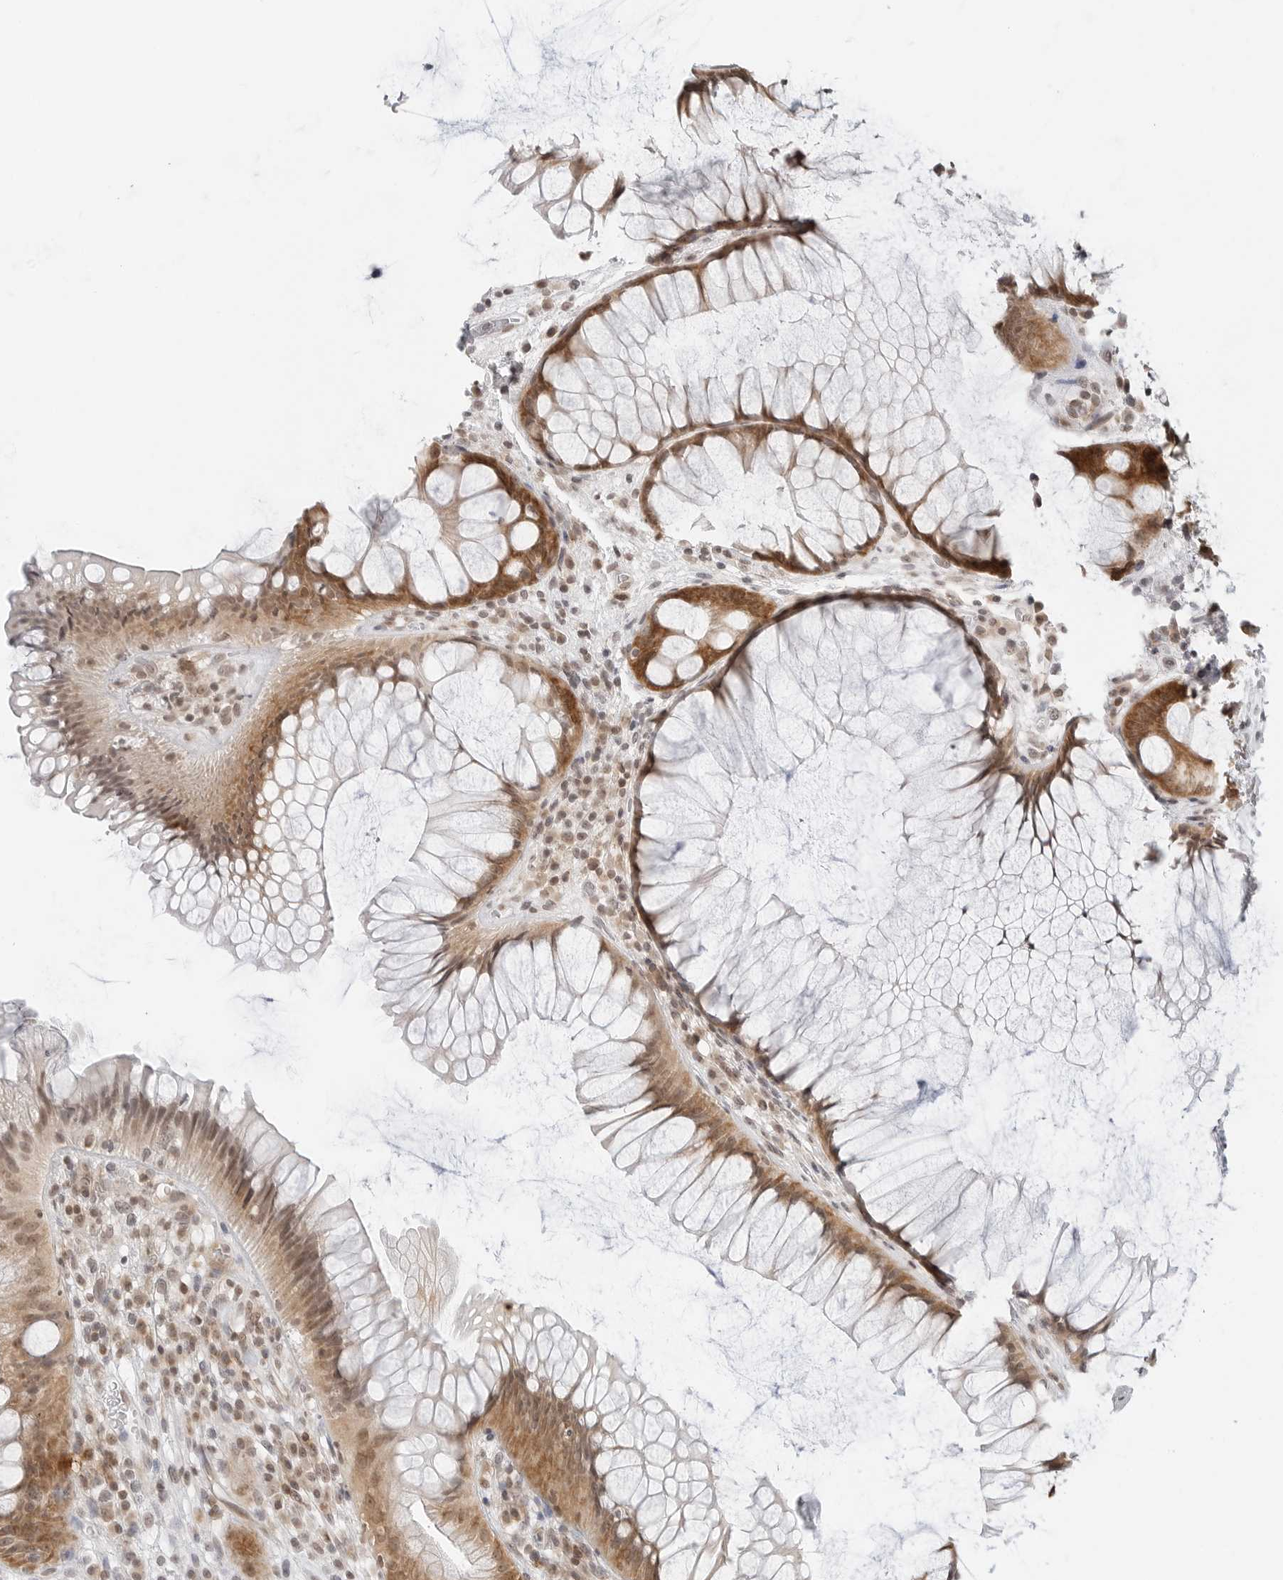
{"staining": {"intensity": "strong", "quantity": ">75%", "location": "cytoplasmic/membranous"}, "tissue": "rectum", "cell_type": "Glandular cells", "image_type": "normal", "snomed": [{"axis": "morphology", "description": "Normal tissue, NOS"}, {"axis": "topography", "description": "Rectum"}], "caption": "Immunohistochemistry (IHC) histopathology image of normal rectum: human rectum stained using immunohistochemistry (IHC) shows high levels of strong protein expression localized specifically in the cytoplasmic/membranous of glandular cells, appearing as a cytoplasmic/membranous brown color.", "gene": "METAP1", "patient": {"sex": "male", "age": 51}}